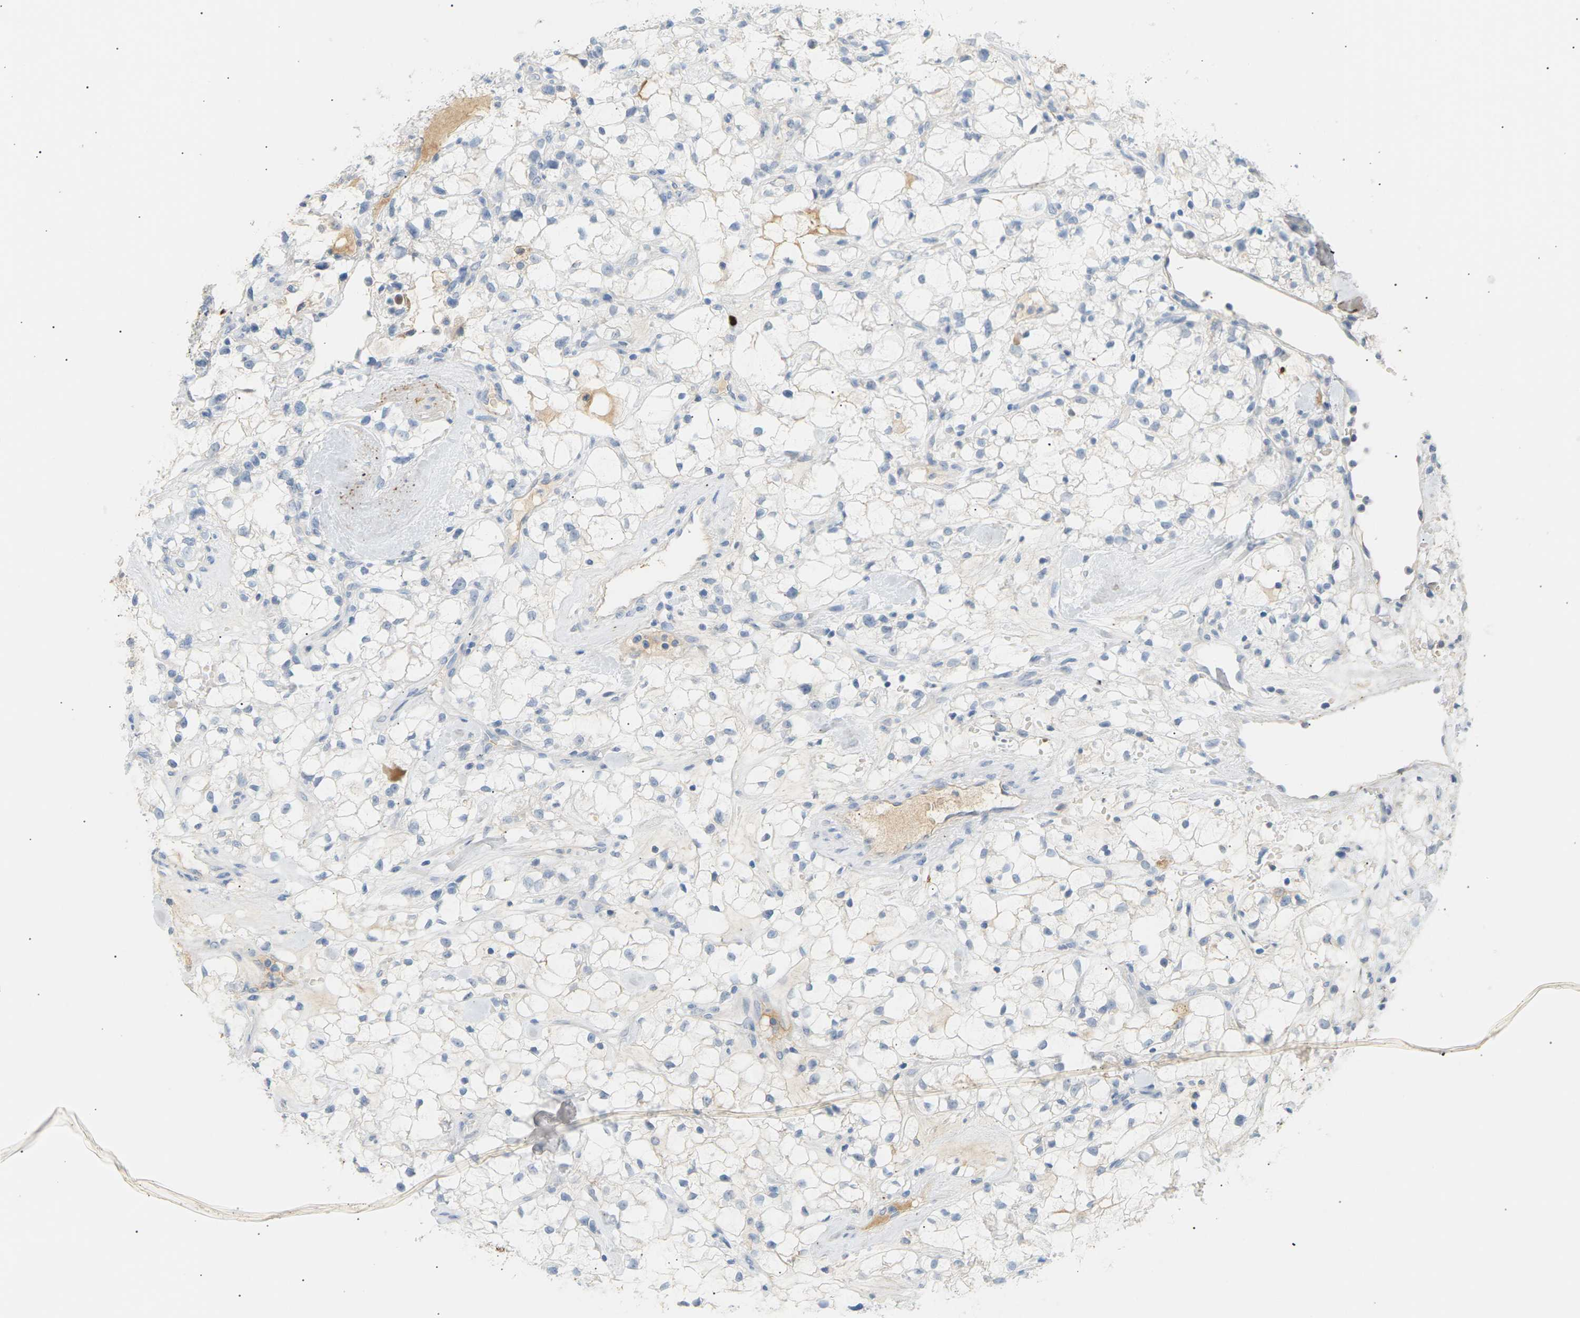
{"staining": {"intensity": "negative", "quantity": "none", "location": "none"}, "tissue": "renal cancer", "cell_type": "Tumor cells", "image_type": "cancer", "snomed": [{"axis": "morphology", "description": "Adenocarcinoma, NOS"}, {"axis": "topography", "description": "Kidney"}], "caption": "Micrograph shows no significant protein staining in tumor cells of renal cancer (adenocarcinoma). (DAB (3,3'-diaminobenzidine) immunohistochemistry, high magnification).", "gene": "CLU", "patient": {"sex": "female", "age": 60}}